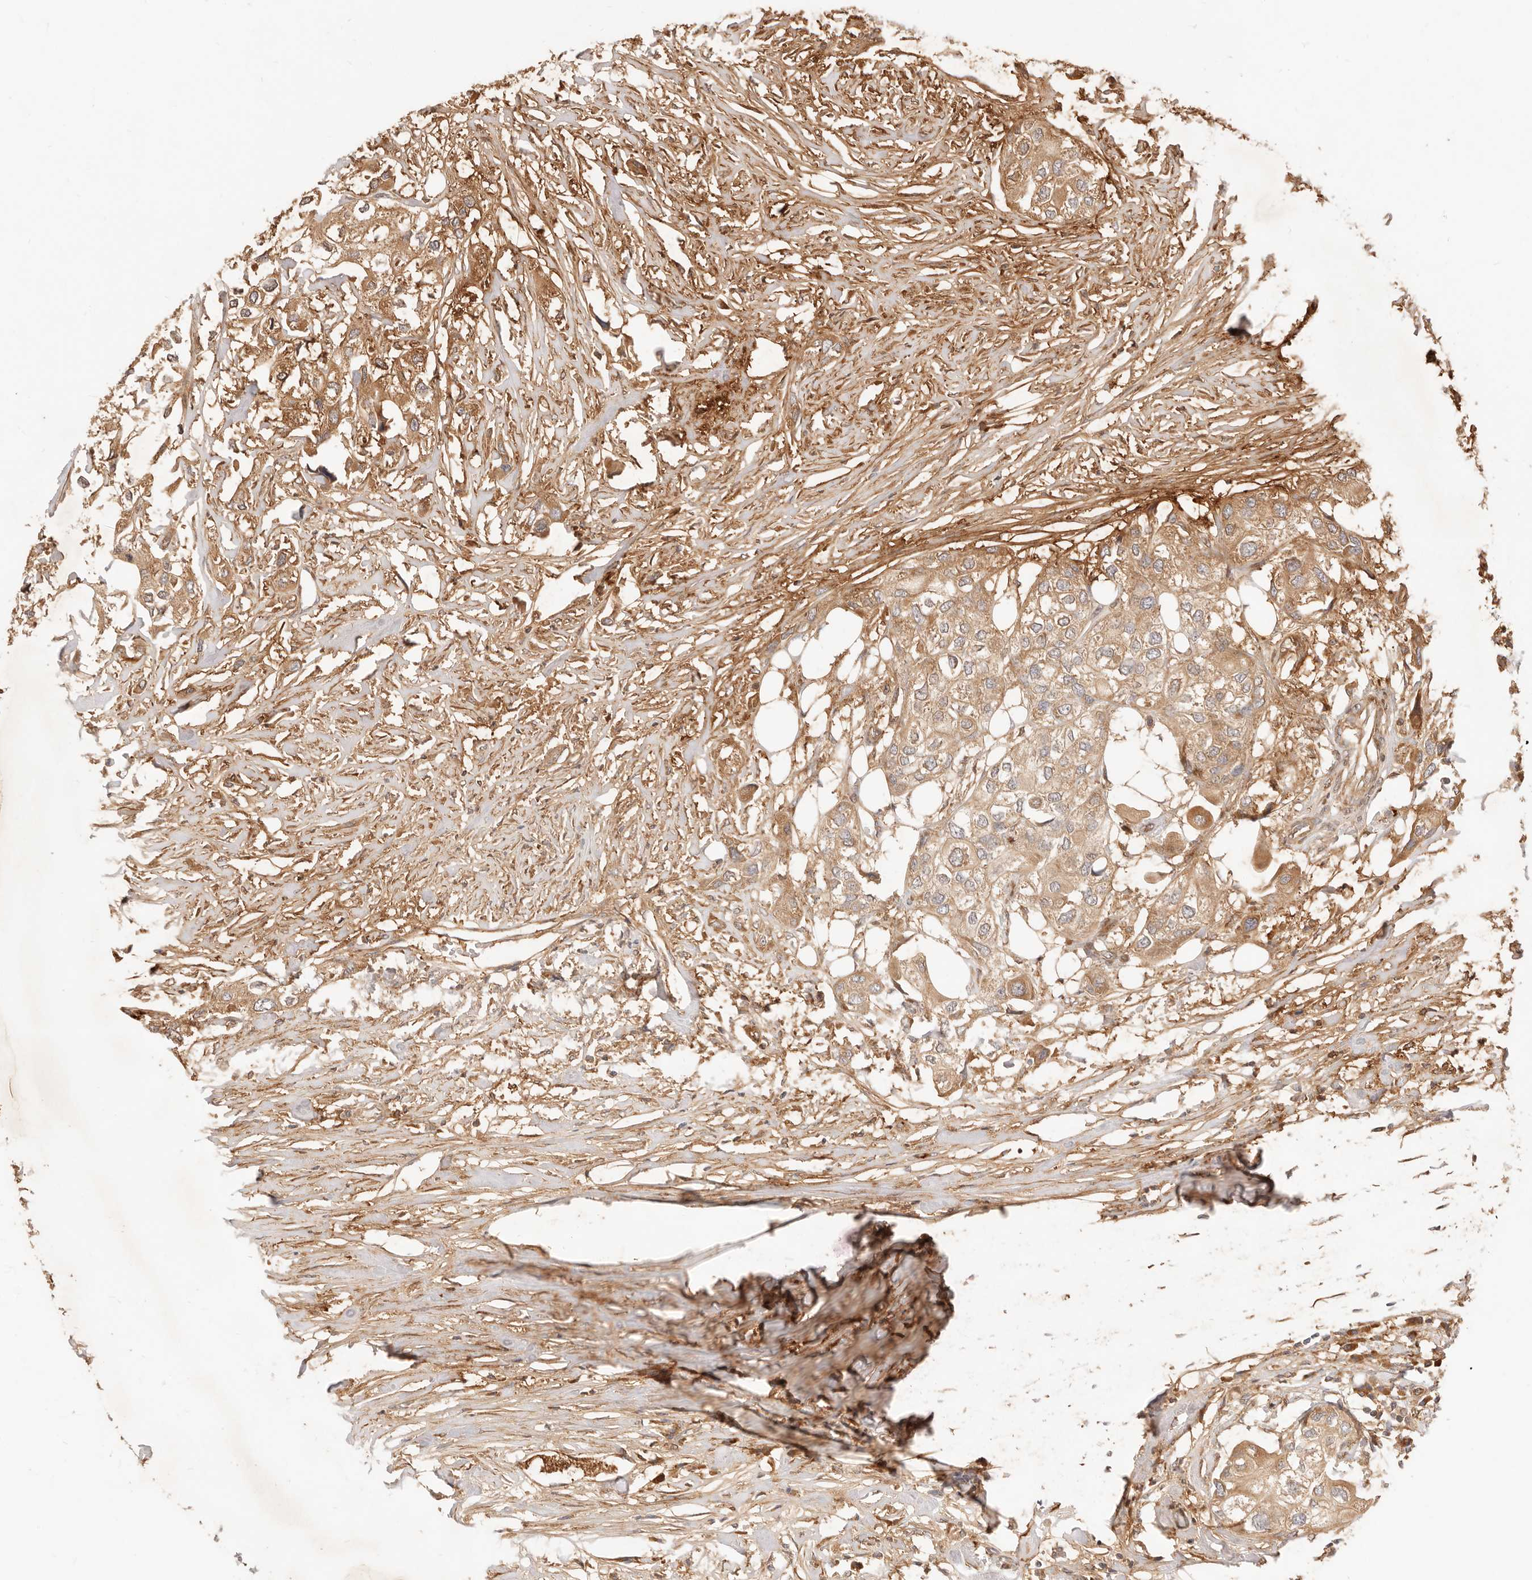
{"staining": {"intensity": "moderate", "quantity": ">75%", "location": "cytoplasmic/membranous"}, "tissue": "urothelial cancer", "cell_type": "Tumor cells", "image_type": "cancer", "snomed": [{"axis": "morphology", "description": "Urothelial carcinoma, High grade"}, {"axis": "topography", "description": "Urinary bladder"}], "caption": "Moderate cytoplasmic/membranous positivity for a protein is appreciated in about >75% of tumor cells of urothelial cancer using IHC.", "gene": "UBXN10", "patient": {"sex": "male", "age": 64}}